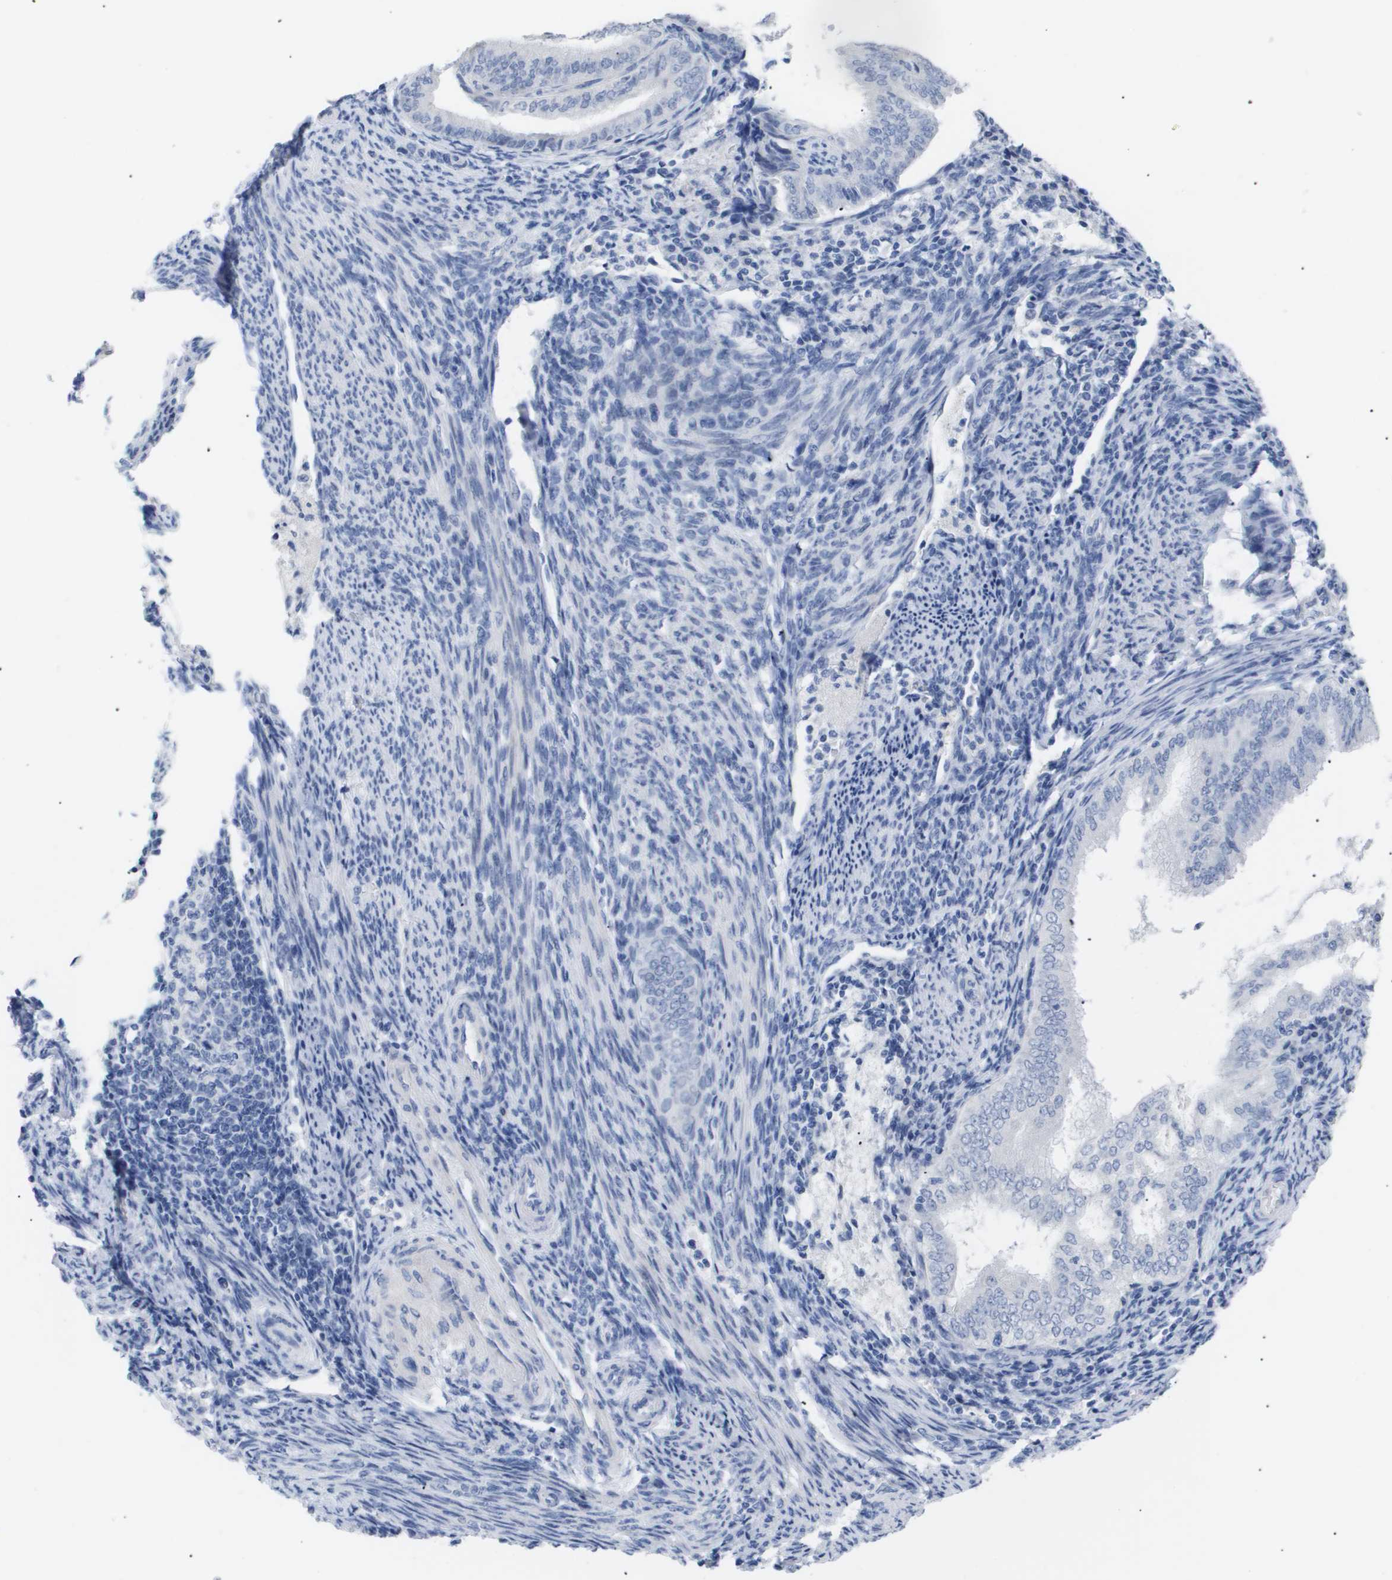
{"staining": {"intensity": "negative", "quantity": "none", "location": "none"}, "tissue": "endometrial cancer", "cell_type": "Tumor cells", "image_type": "cancer", "snomed": [{"axis": "morphology", "description": "Adenocarcinoma, NOS"}, {"axis": "topography", "description": "Endometrium"}], "caption": "DAB (3,3'-diaminobenzidine) immunohistochemical staining of endometrial cancer reveals no significant positivity in tumor cells.", "gene": "CAV3", "patient": {"sex": "female", "age": 58}}